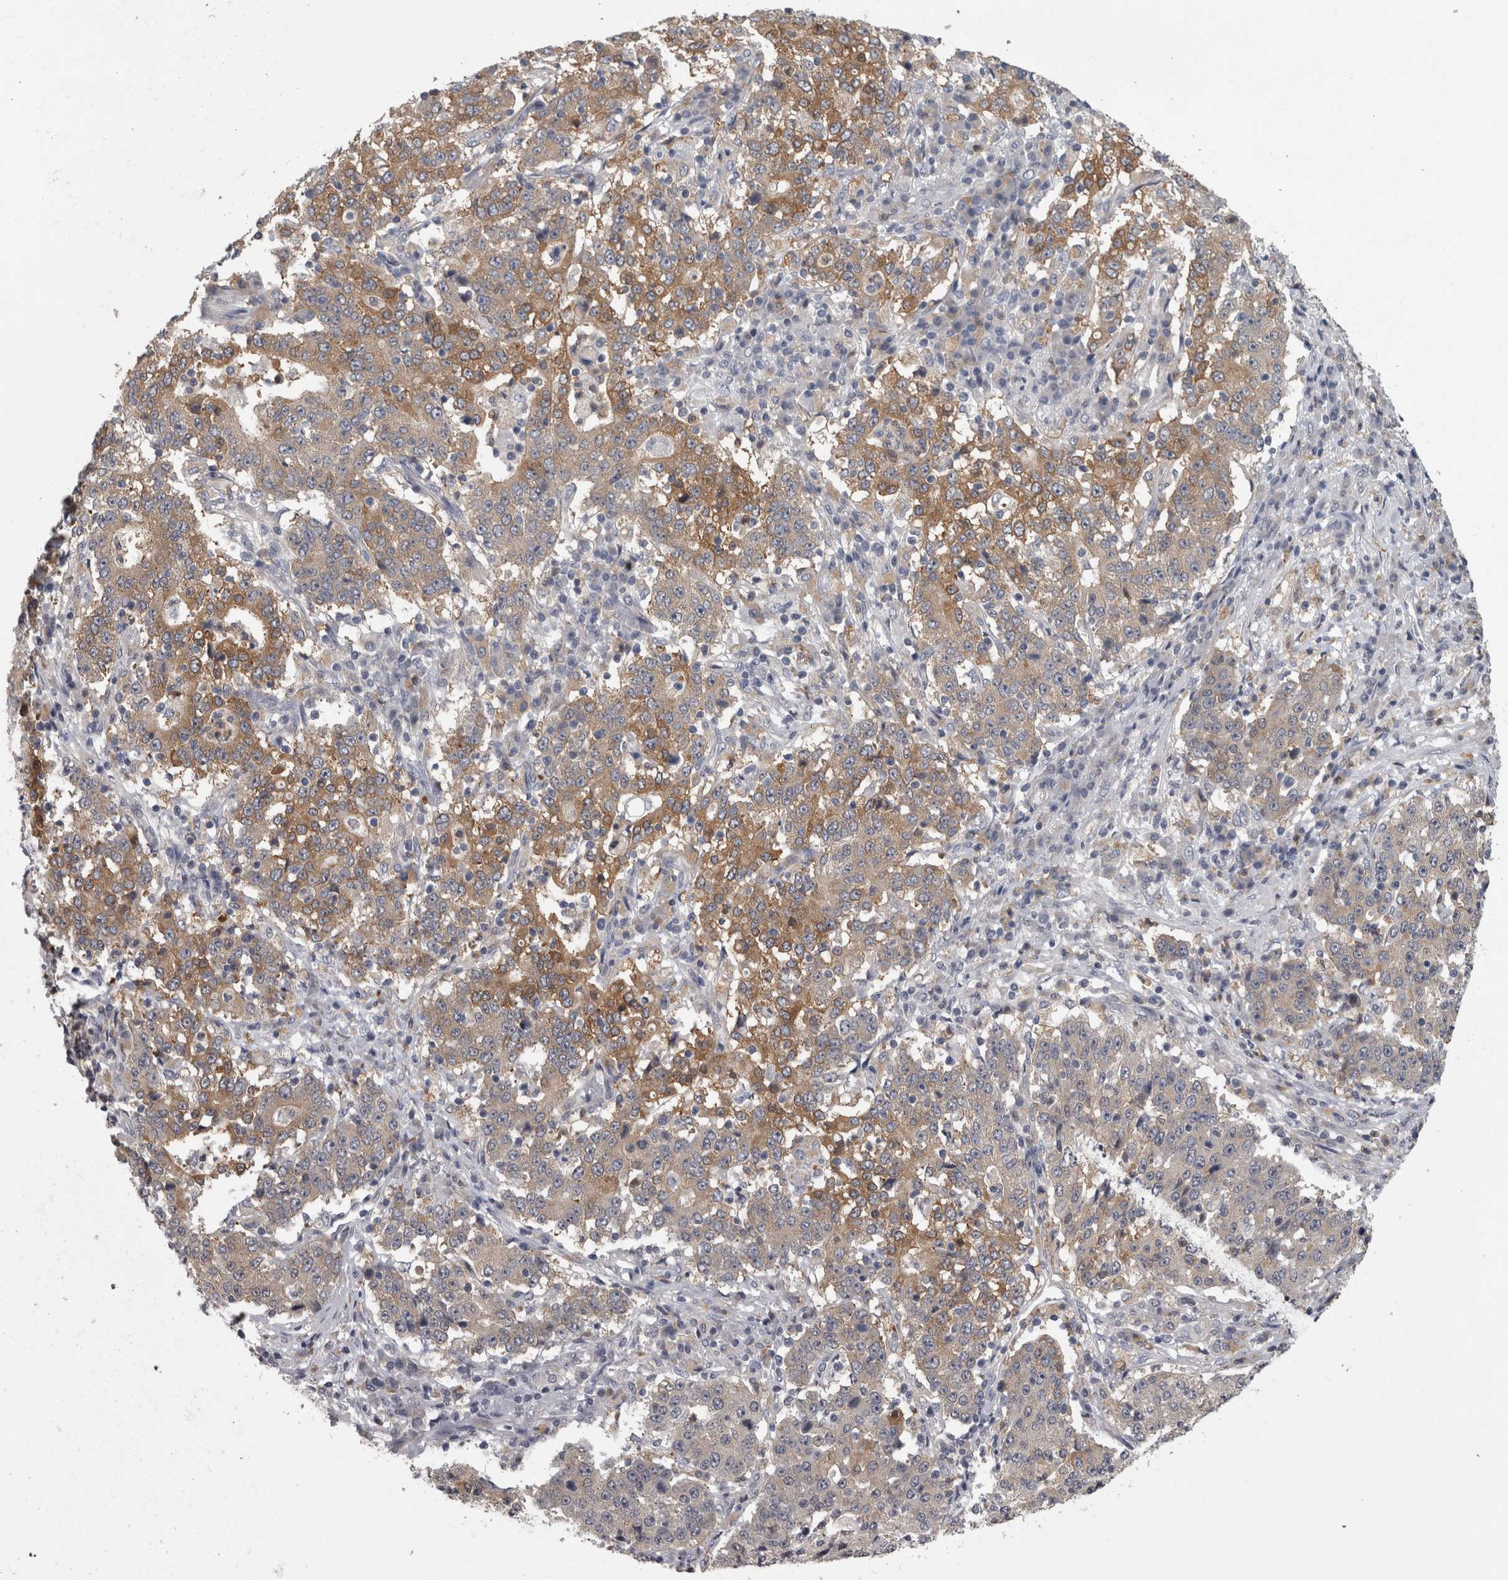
{"staining": {"intensity": "moderate", "quantity": "25%-75%", "location": "cytoplasmic/membranous"}, "tissue": "stomach cancer", "cell_type": "Tumor cells", "image_type": "cancer", "snomed": [{"axis": "morphology", "description": "Adenocarcinoma, NOS"}, {"axis": "topography", "description": "Stomach"}], "caption": "DAB immunohistochemical staining of adenocarcinoma (stomach) demonstrates moderate cytoplasmic/membranous protein positivity in about 25%-75% of tumor cells.", "gene": "PRKCI", "patient": {"sex": "male", "age": 59}}